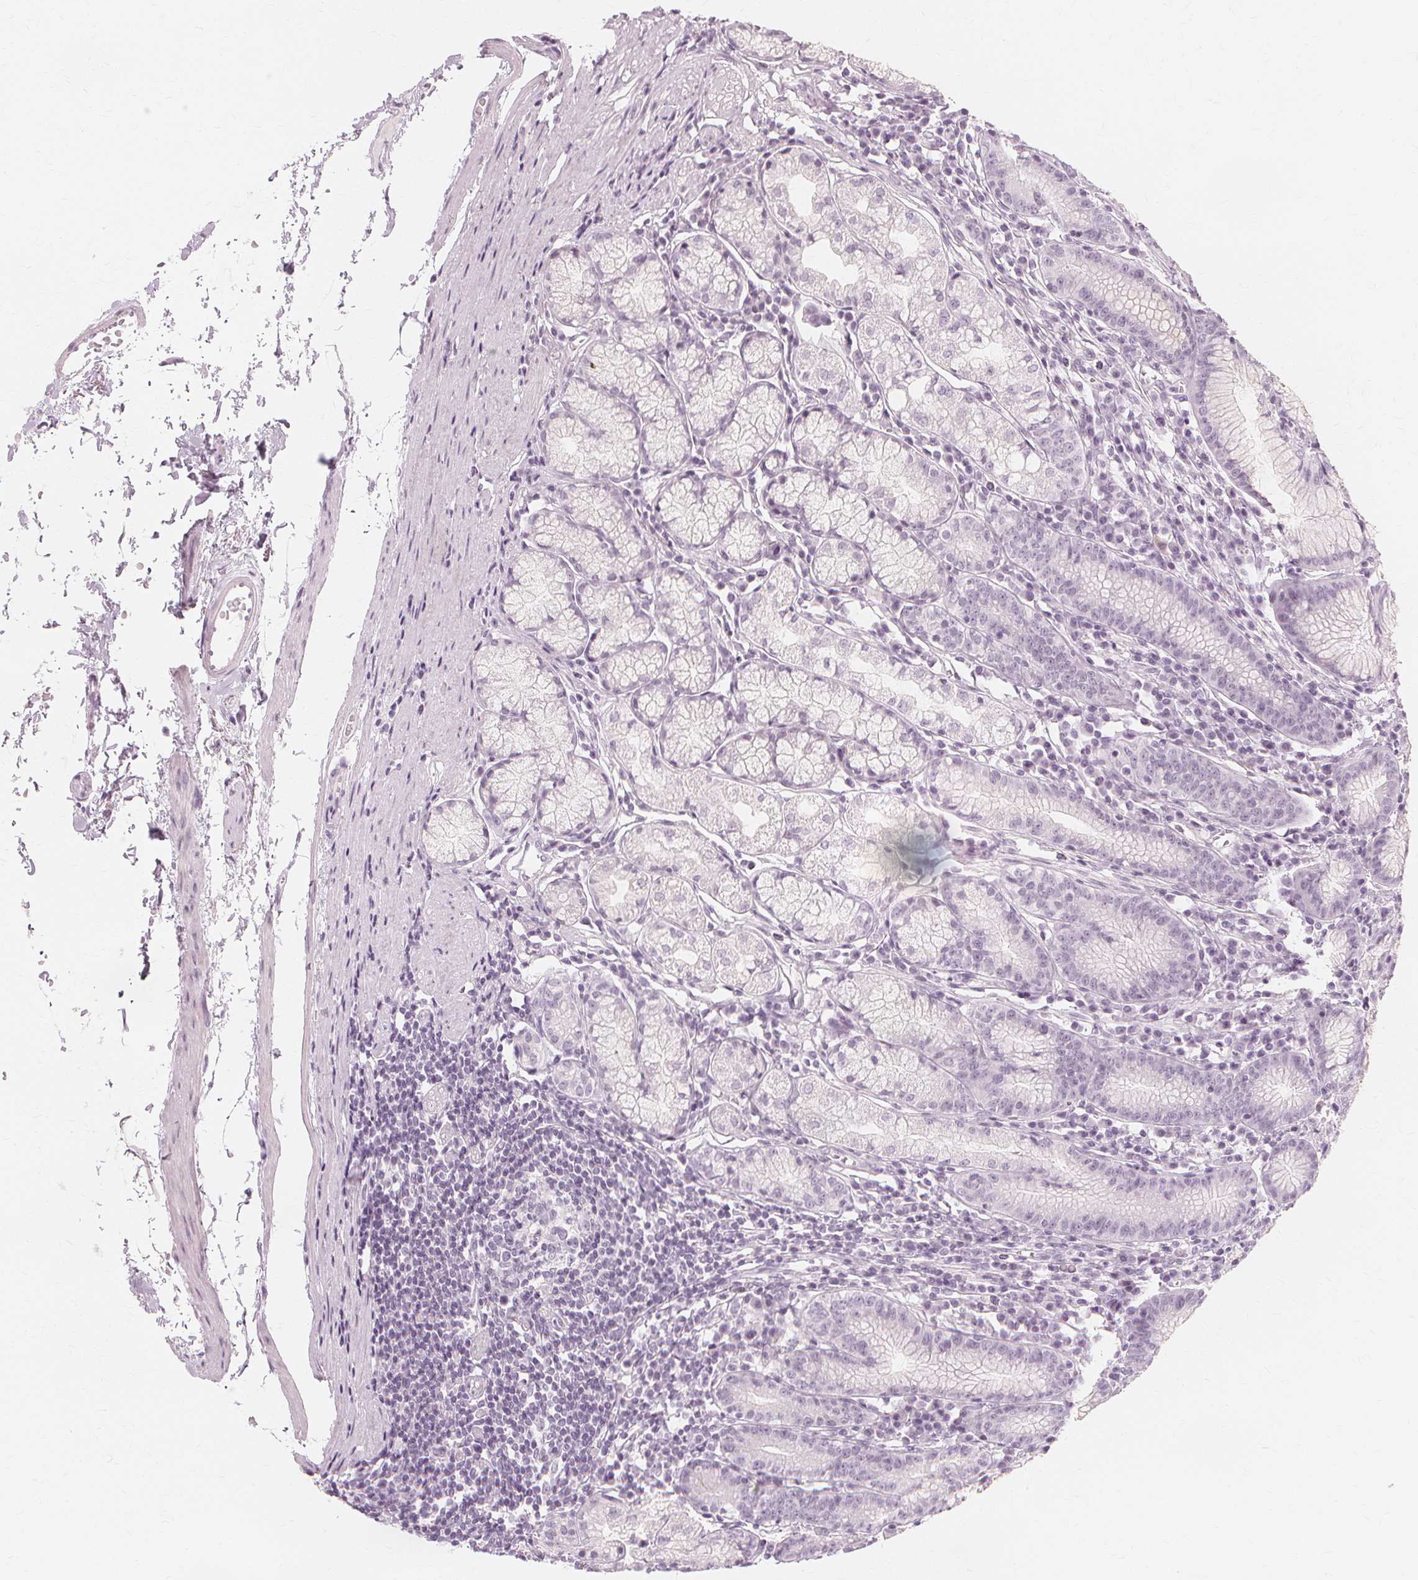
{"staining": {"intensity": "negative", "quantity": "none", "location": "none"}, "tissue": "stomach", "cell_type": "Glandular cells", "image_type": "normal", "snomed": [{"axis": "morphology", "description": "Normal tissue, NOS"}, {"axis": "topography", "description": "Stomach"}], "caption": "Immunohistochemistry histopathology image of unremarkable stomach stained for a protein (brown), which demonstrates no expression in glandular cells.", "gene": "NXPE1", "patient": {"sex": "male", "age": 55}}